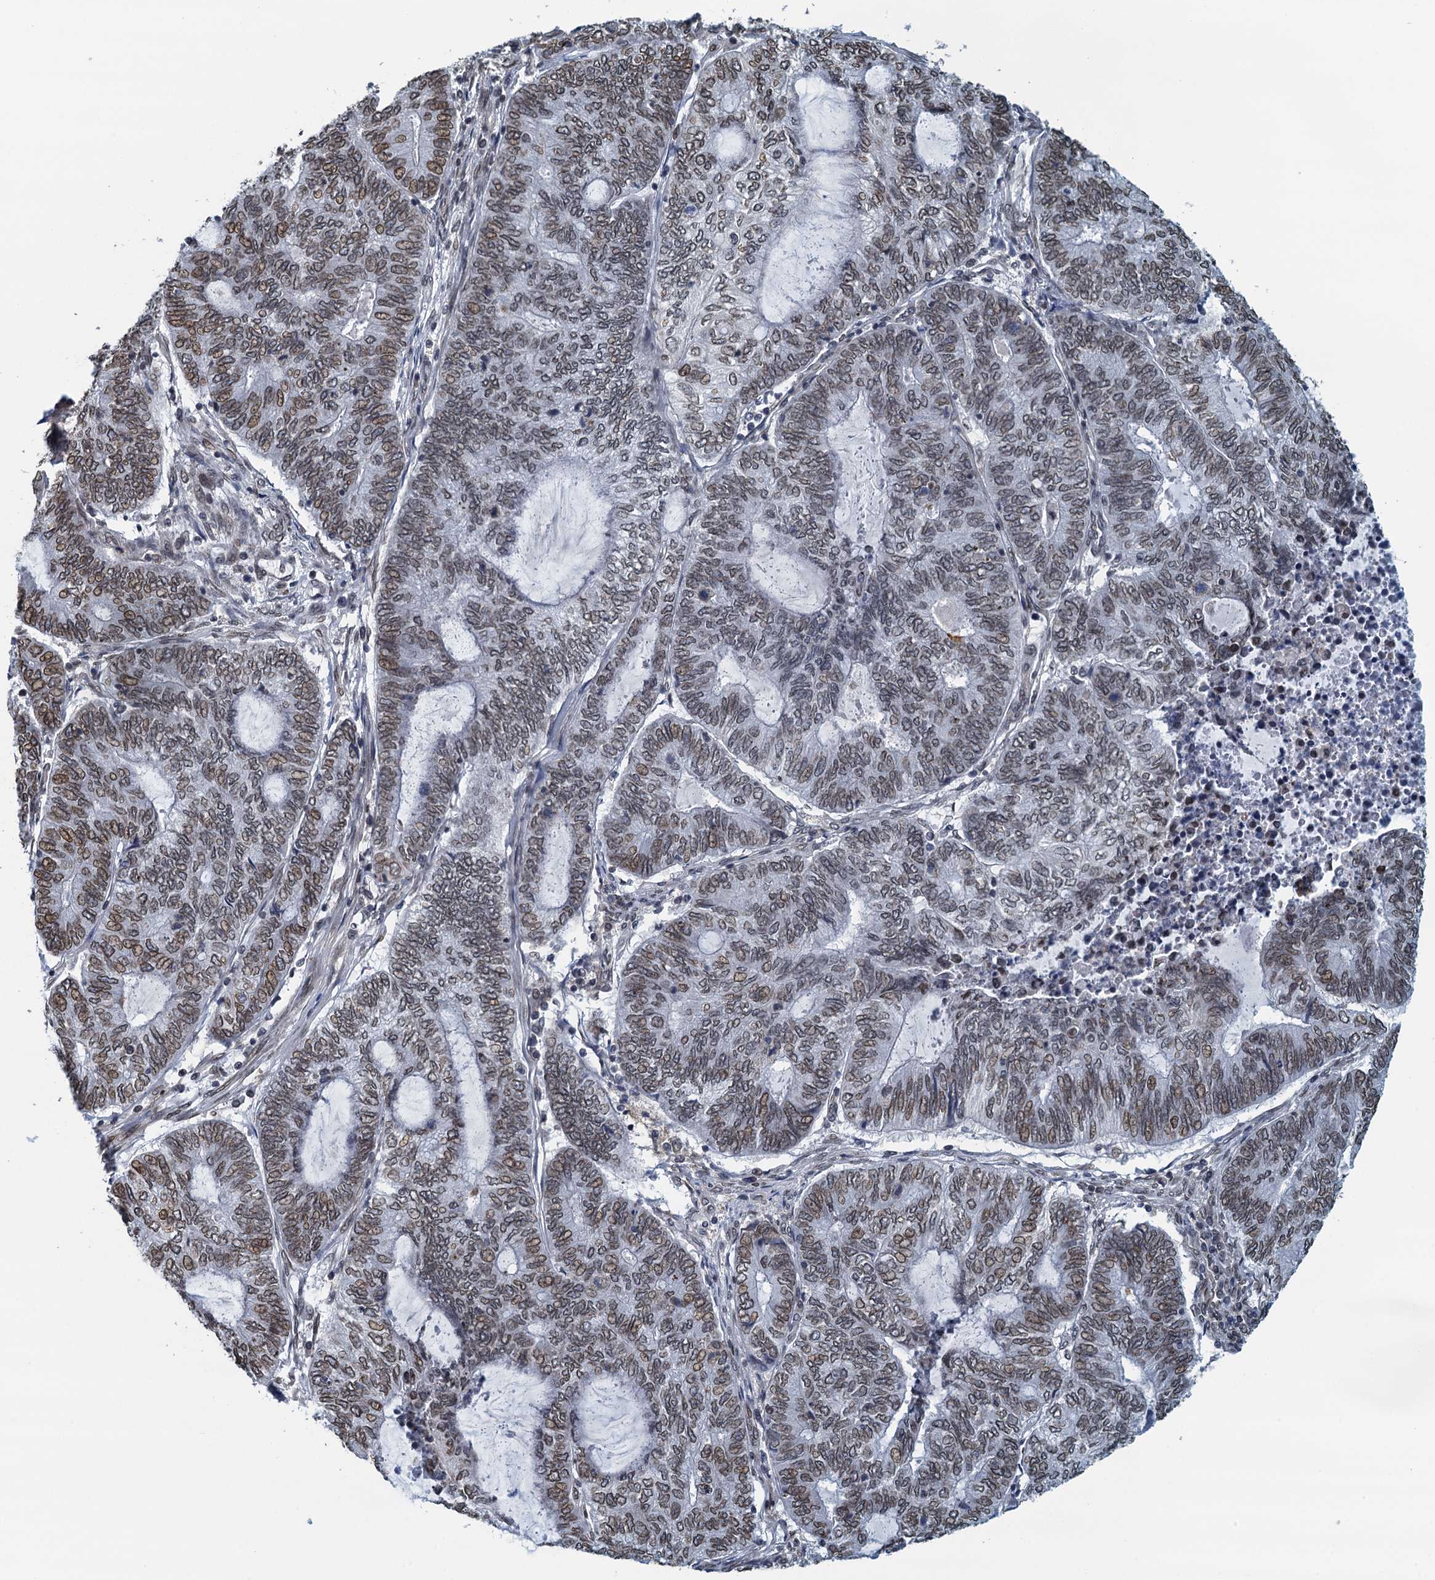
{"staining": {"intensity": "moderate", "quantity": ">75%", "location": "cytoplasmic/membranous,nuclear"}, "tissue": "endometrial cancer", "cell_type": "Tumor cells", "image_type": "cancer", "snomed": [{"axis": "morphology", "description": "Adenocarcinoma, NOS"}, {"axis": "topography", "description": "Uterus"}, {"axis": "topography", "description": "Endometrium"}], "caption": "Immunohistochemistry (IHC) staining of endometrial adenocarcinoma, which exhibits medium levels of moderate cytoplasmic/membranous and nuclear positivity in approximately >75% of tumor cells indicating moderate cytoplasmic/membranous and nuclear protein positivity. The staining was performed using DAB (3,3'-diaminobenzidine) (brown) for protein detection and nuclei were counterstained in hematoxylin (blue).", "gene": "CCDC34", "patient": {"sex": "female", "age": 70}}